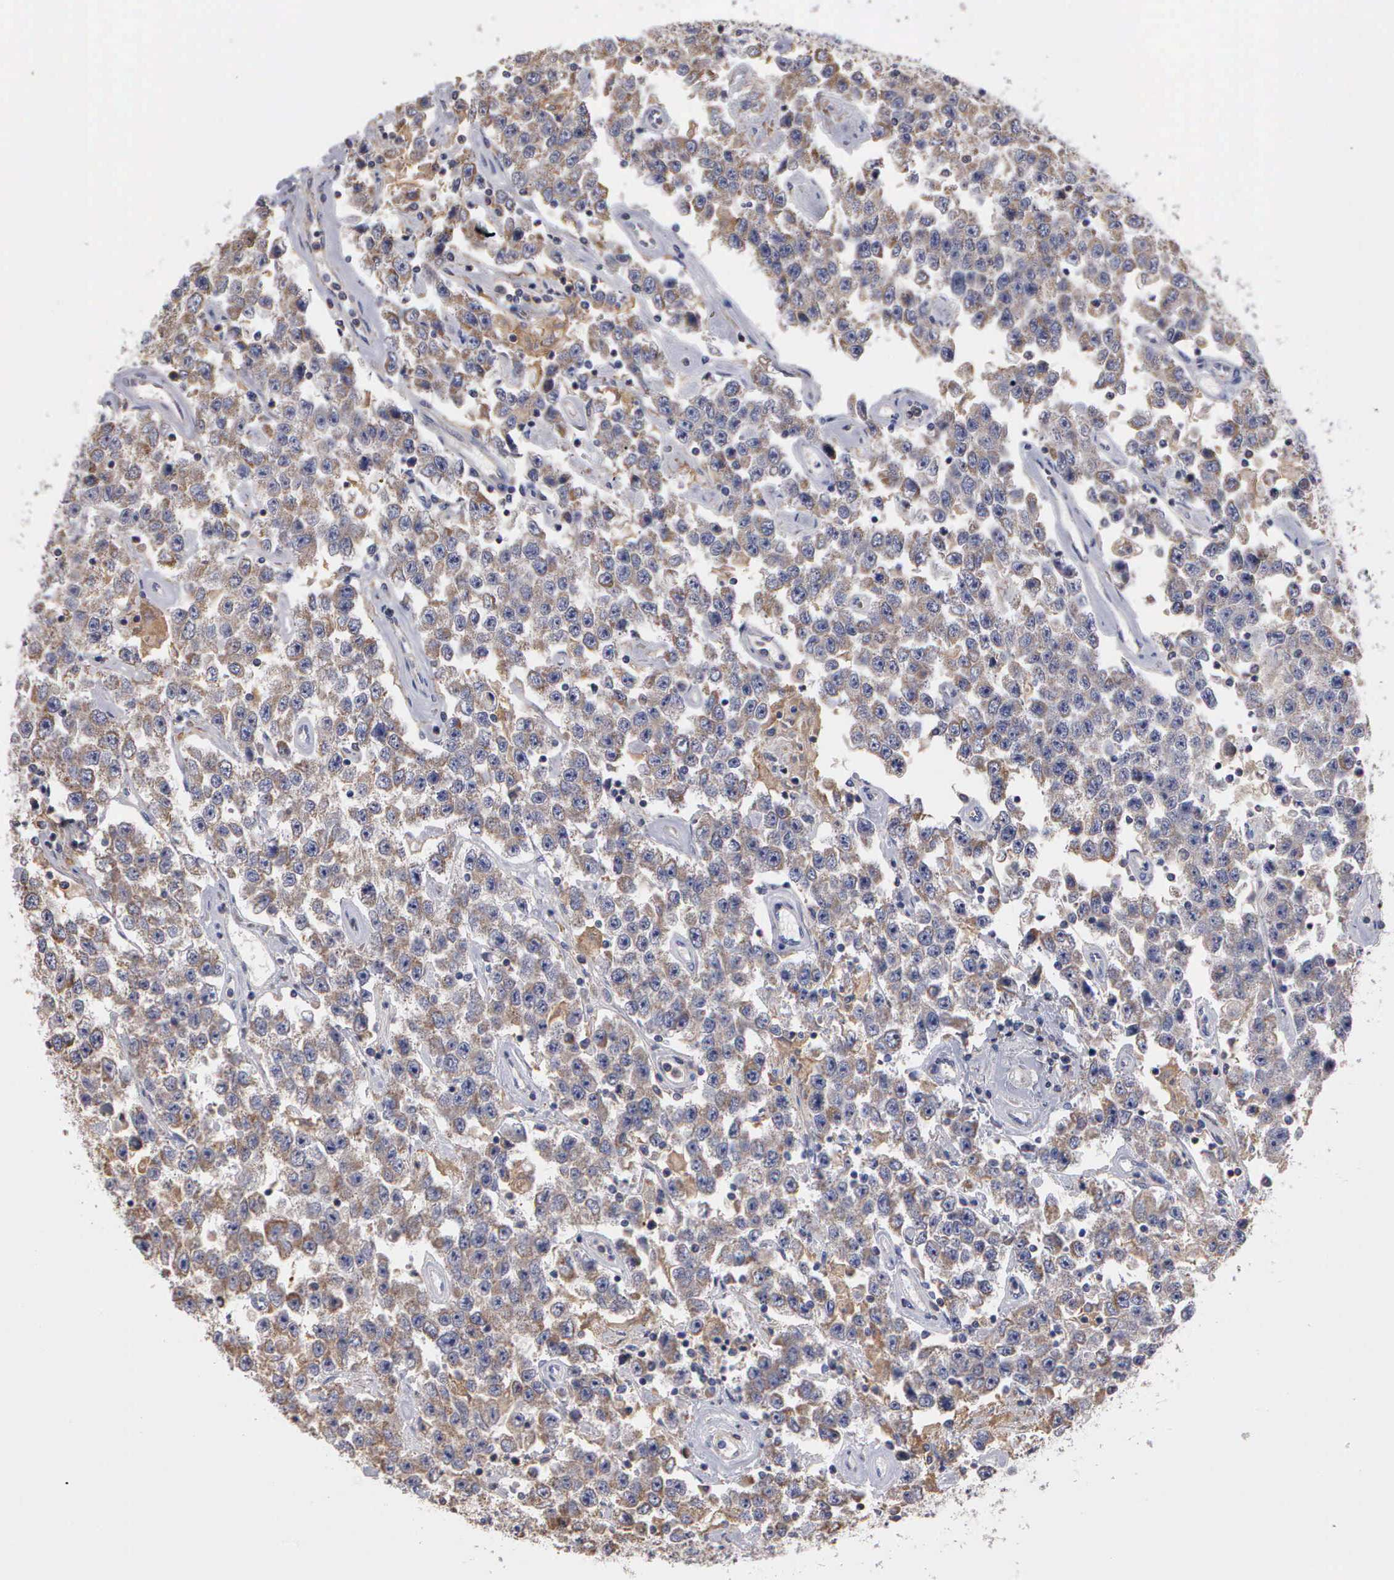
{"staining": {"intensity": "negative", "quantity": "none", "location": "none"}, "tissue": "testis cancer", "cell_type": "Tumor cells", "image_type": "cancer", "snomed": [{"axis": "morphology", "description": "Seminoma, NOS"}, {"axis": "topography", "description": "Testis"}], "caption": "Histopathology image shows no significant protein expression in tumor cells of testis cancer (seminoma).", "gene": "PTGS2", "patient": {"sex": "male", "age": 52}}